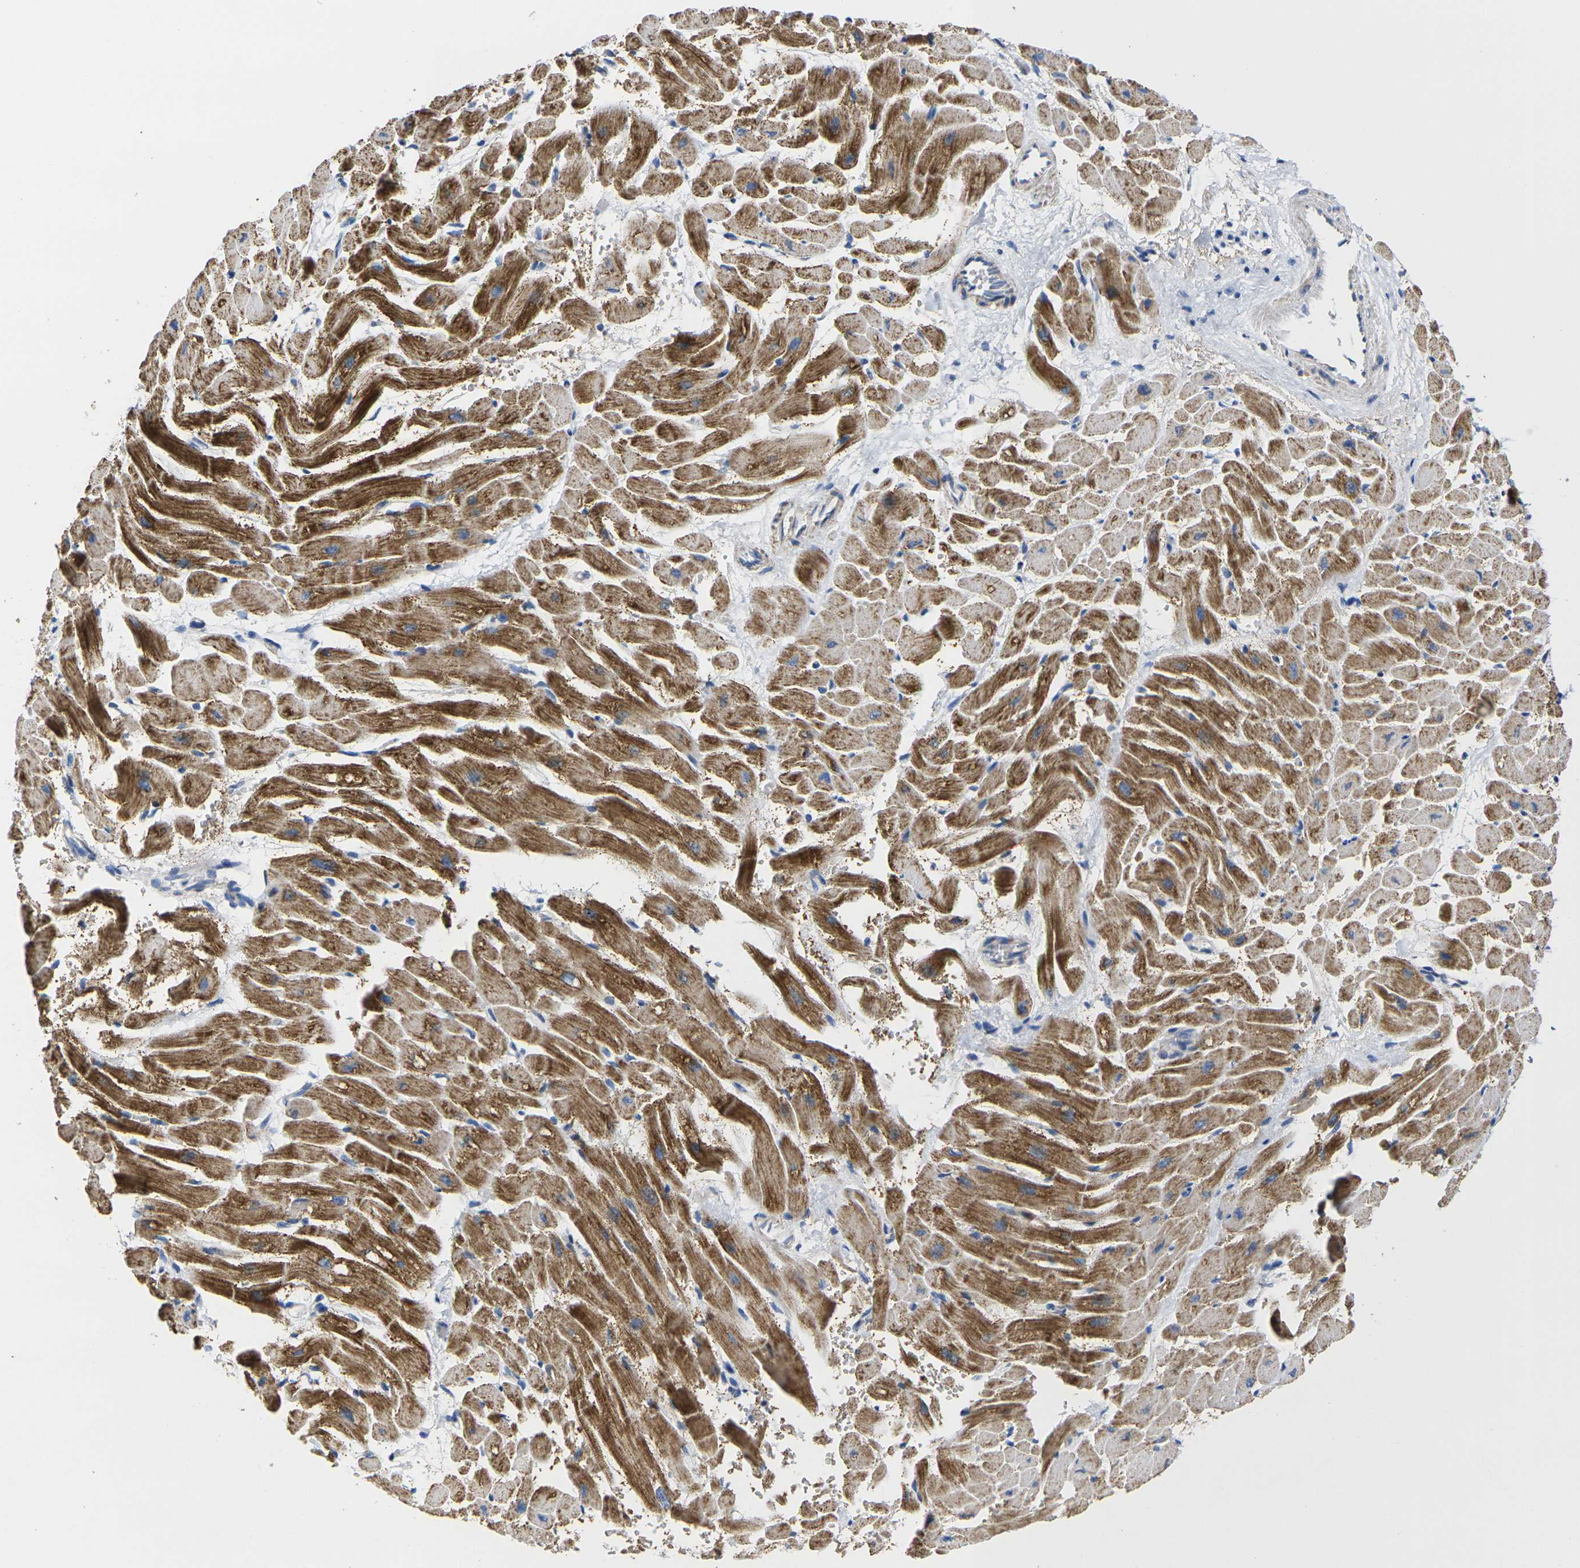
{"staining": {"intensity": "strong", "quantity": ">75%", "location": "cytoplasmic/membranous"}, "tissue": "heart muscle", "cell_type": "Cardiomyocytes", "image_type": "normal", "snomed": [{"axis": "morphology", "description": "Normal tissue, NOS"}, {"axis": "topography", "description": "Heart"}], "caption": "A high amount of strong cytoplasmic/membranous positivity is identified in approximately >75% of cardiomyocytes in benign heart muscle.", "gene": "TMEM204", "patient": {"sex": "male", "age": 45}}